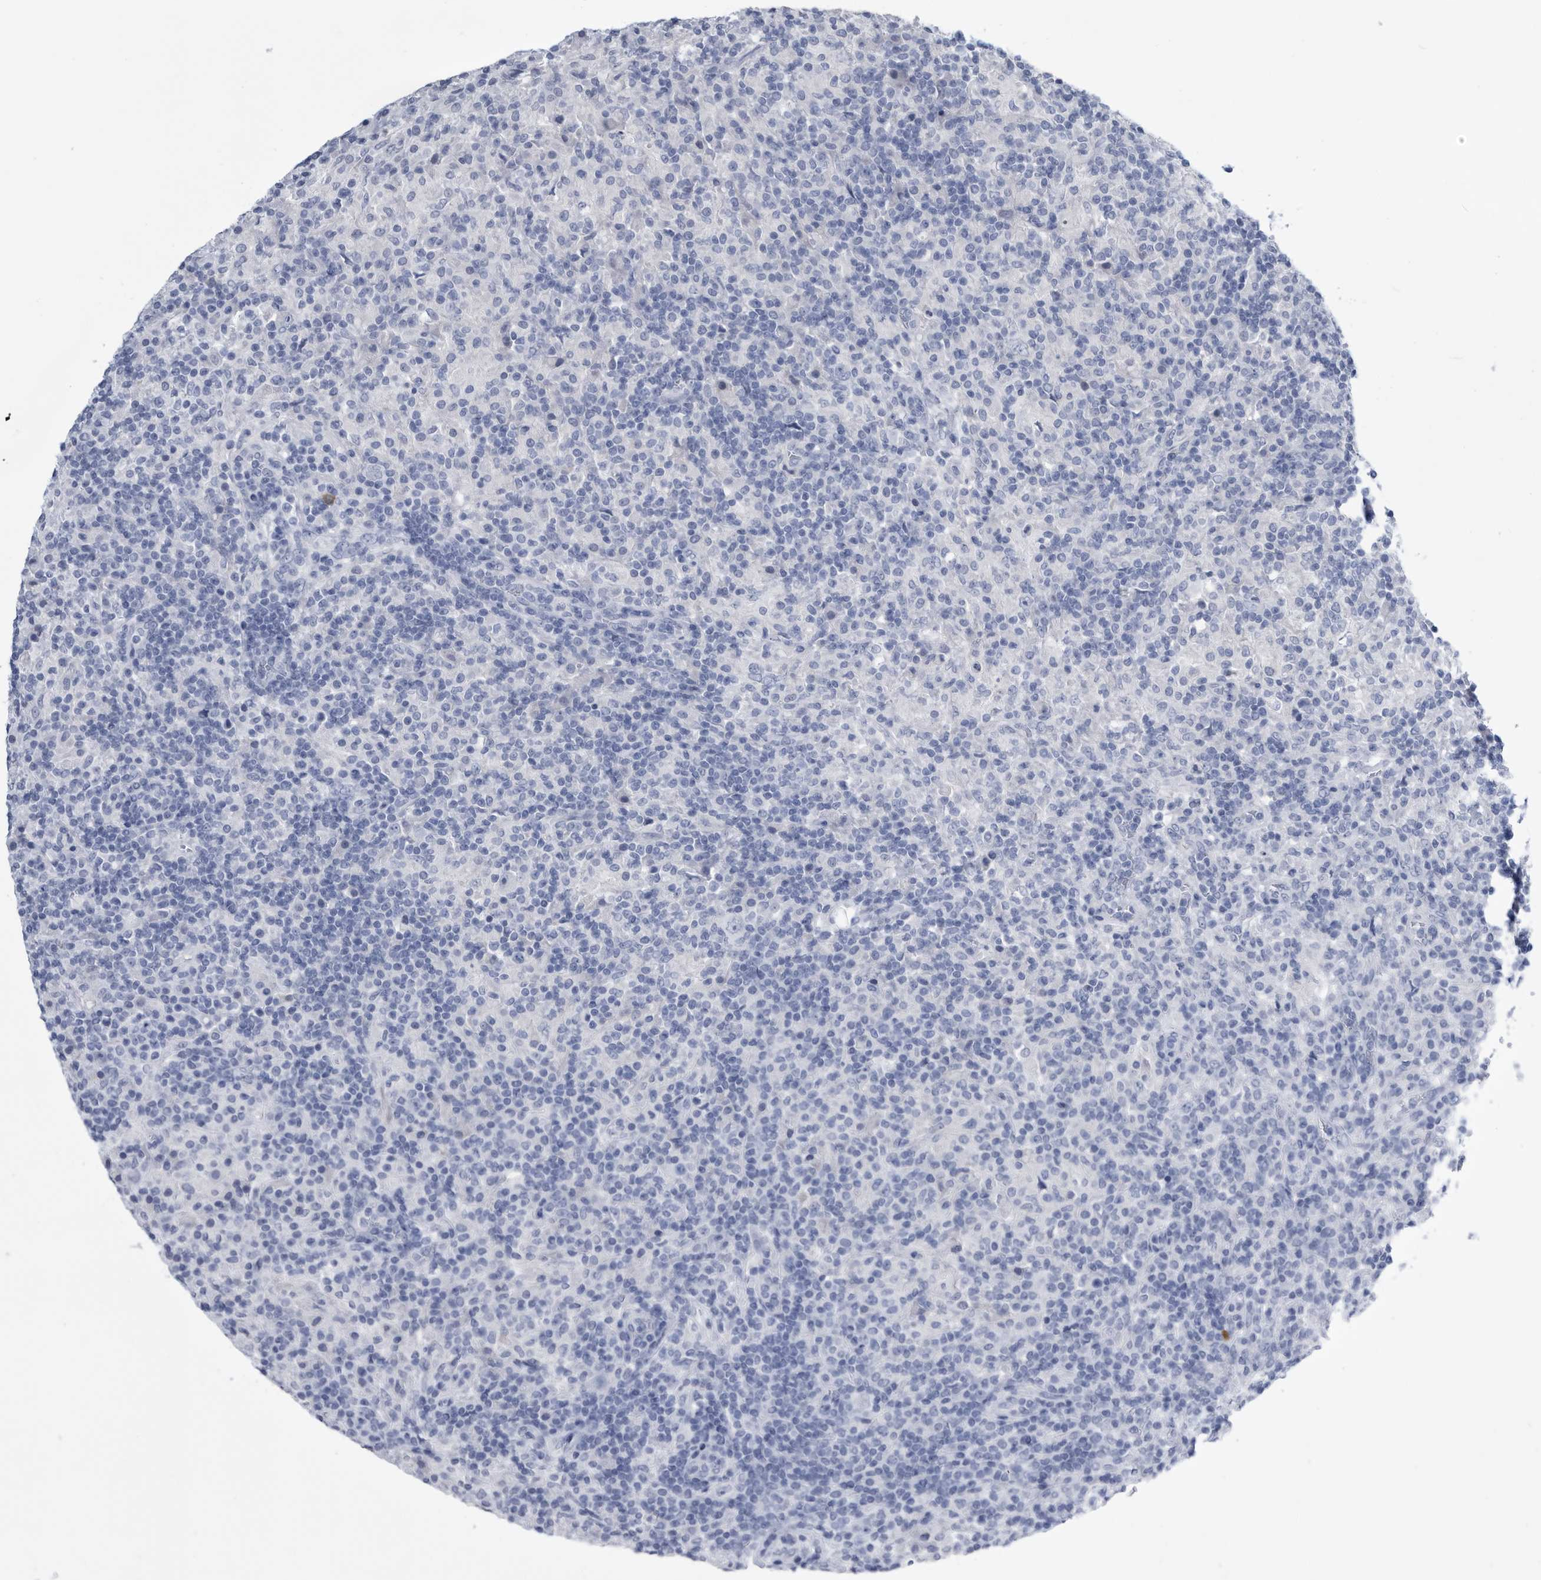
{"staining": {"intensity": "negative", "quantity": "none", "location": "none"}, "tissue": "lymphoma", "cell_type": "Tumor cells", "image_type": "cancer", "snomed": [{"axis": "morphology", "description": "Hodgkin's disease, NOS"}, {"axis": "topography", "description": "Lymph node"}], "caption": "This is an immunohistochemistry micrograph of lymphoma. There is no staining in tumor cells.", "gene": "BTBD6", "patient": {"sex": "male", "age": 70}}